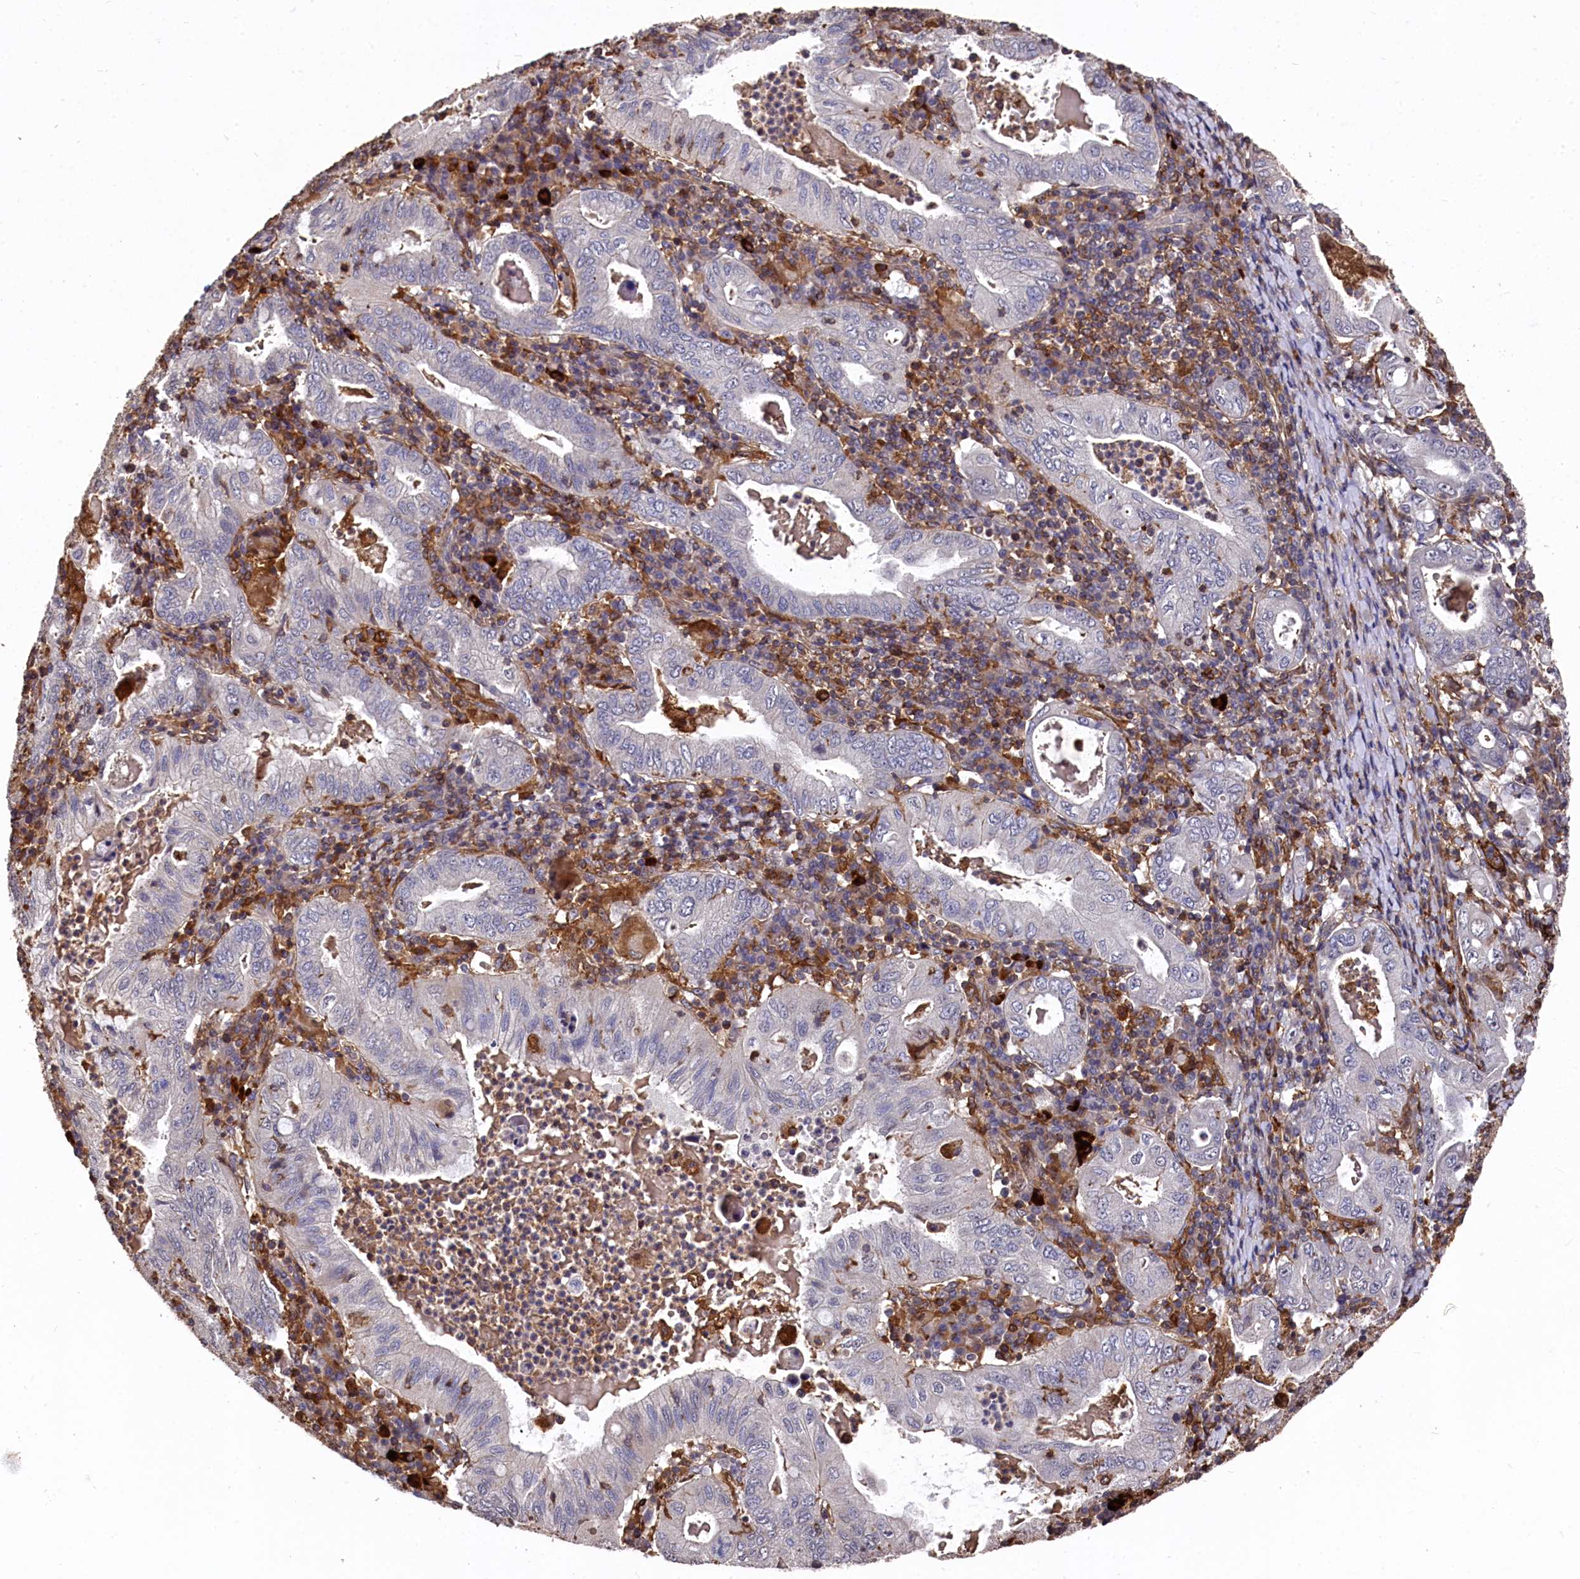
{"staining": {"intensity": "negative", "quantity": "none", "location": "none"}, "tissue": "stomach cancer", "cell_type": "Tumor cells", "image_type": "cancer", "snomed": [{"axis": "morphology", "description": "Normal tissue, NOS"}, {"axis": "morphology", "description": "Adenocarcinoma, NOS"}, {"axis": "topography", "description": "Esophagus"}, {"axis": "topography", "description": "Stomach, upper"}, {"axis": "topography", "description": "Peripheral nerve tissue"}], "caption": "IHC micrograph of stomach cancer stained for a protein (brown), which displays no staining in tumor cells.", "gene": "PLEKHO2", "patient": {"sex": "male", "age": 62}}